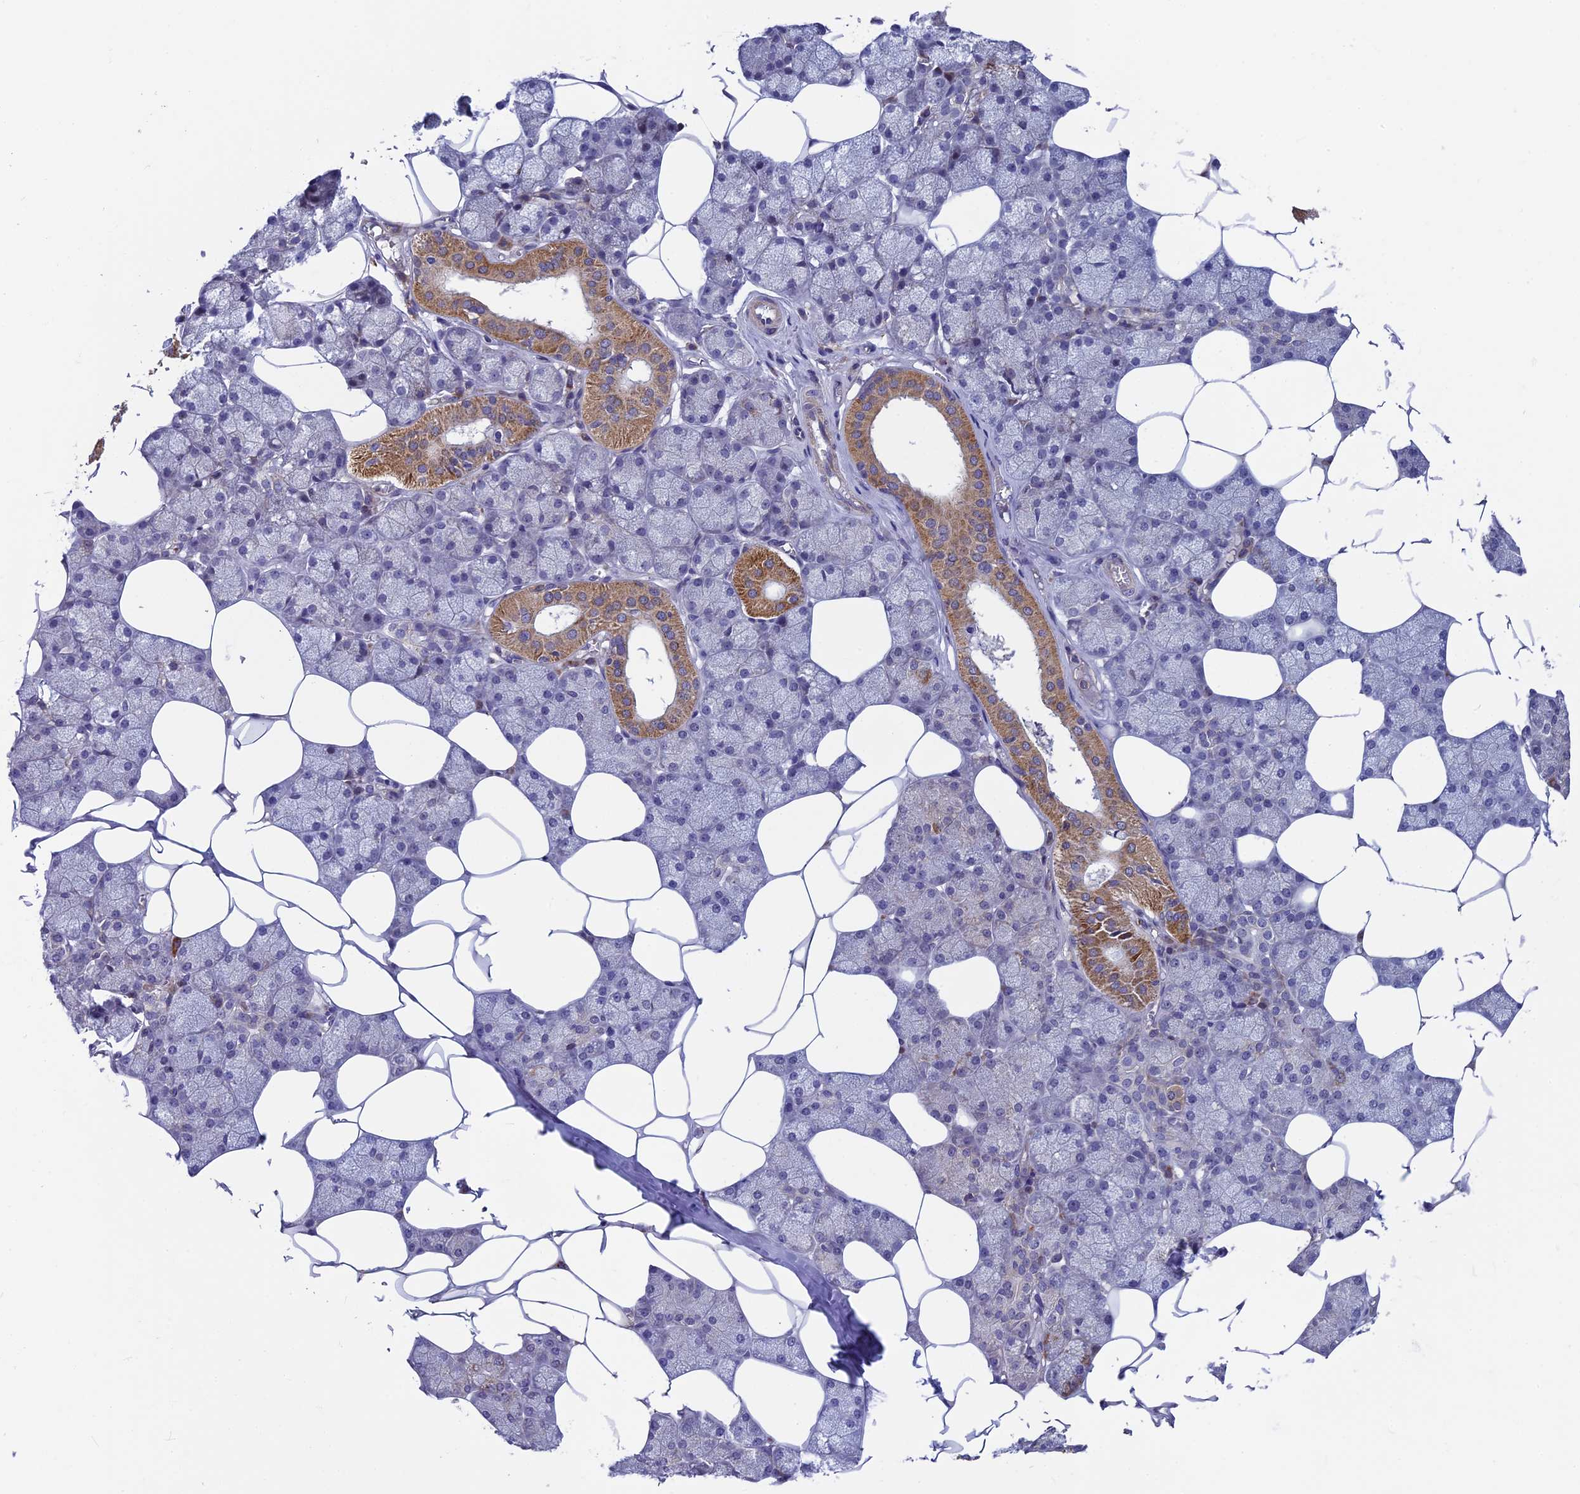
{"staining": {"intensity": "moderate", "quantity": "<25%", "location": "cytoplasmic/membranous"}, "tissue": "salivary gland", "cell_type": "Glandular cells", "image_type": "normal", "snomed": [{"axis": "morphology", "description": "Normal tissue, NOS"}, {"axis": "topography", "description": "Salivary gland"}], "caption": "This image displays IHC staining of normal salivary gland, with low moderate cytoplasmic/membranous expression in about <25% of glandular cells.", "gene": "BLTP2", "patient": {"sex": "male", "age": 62}}